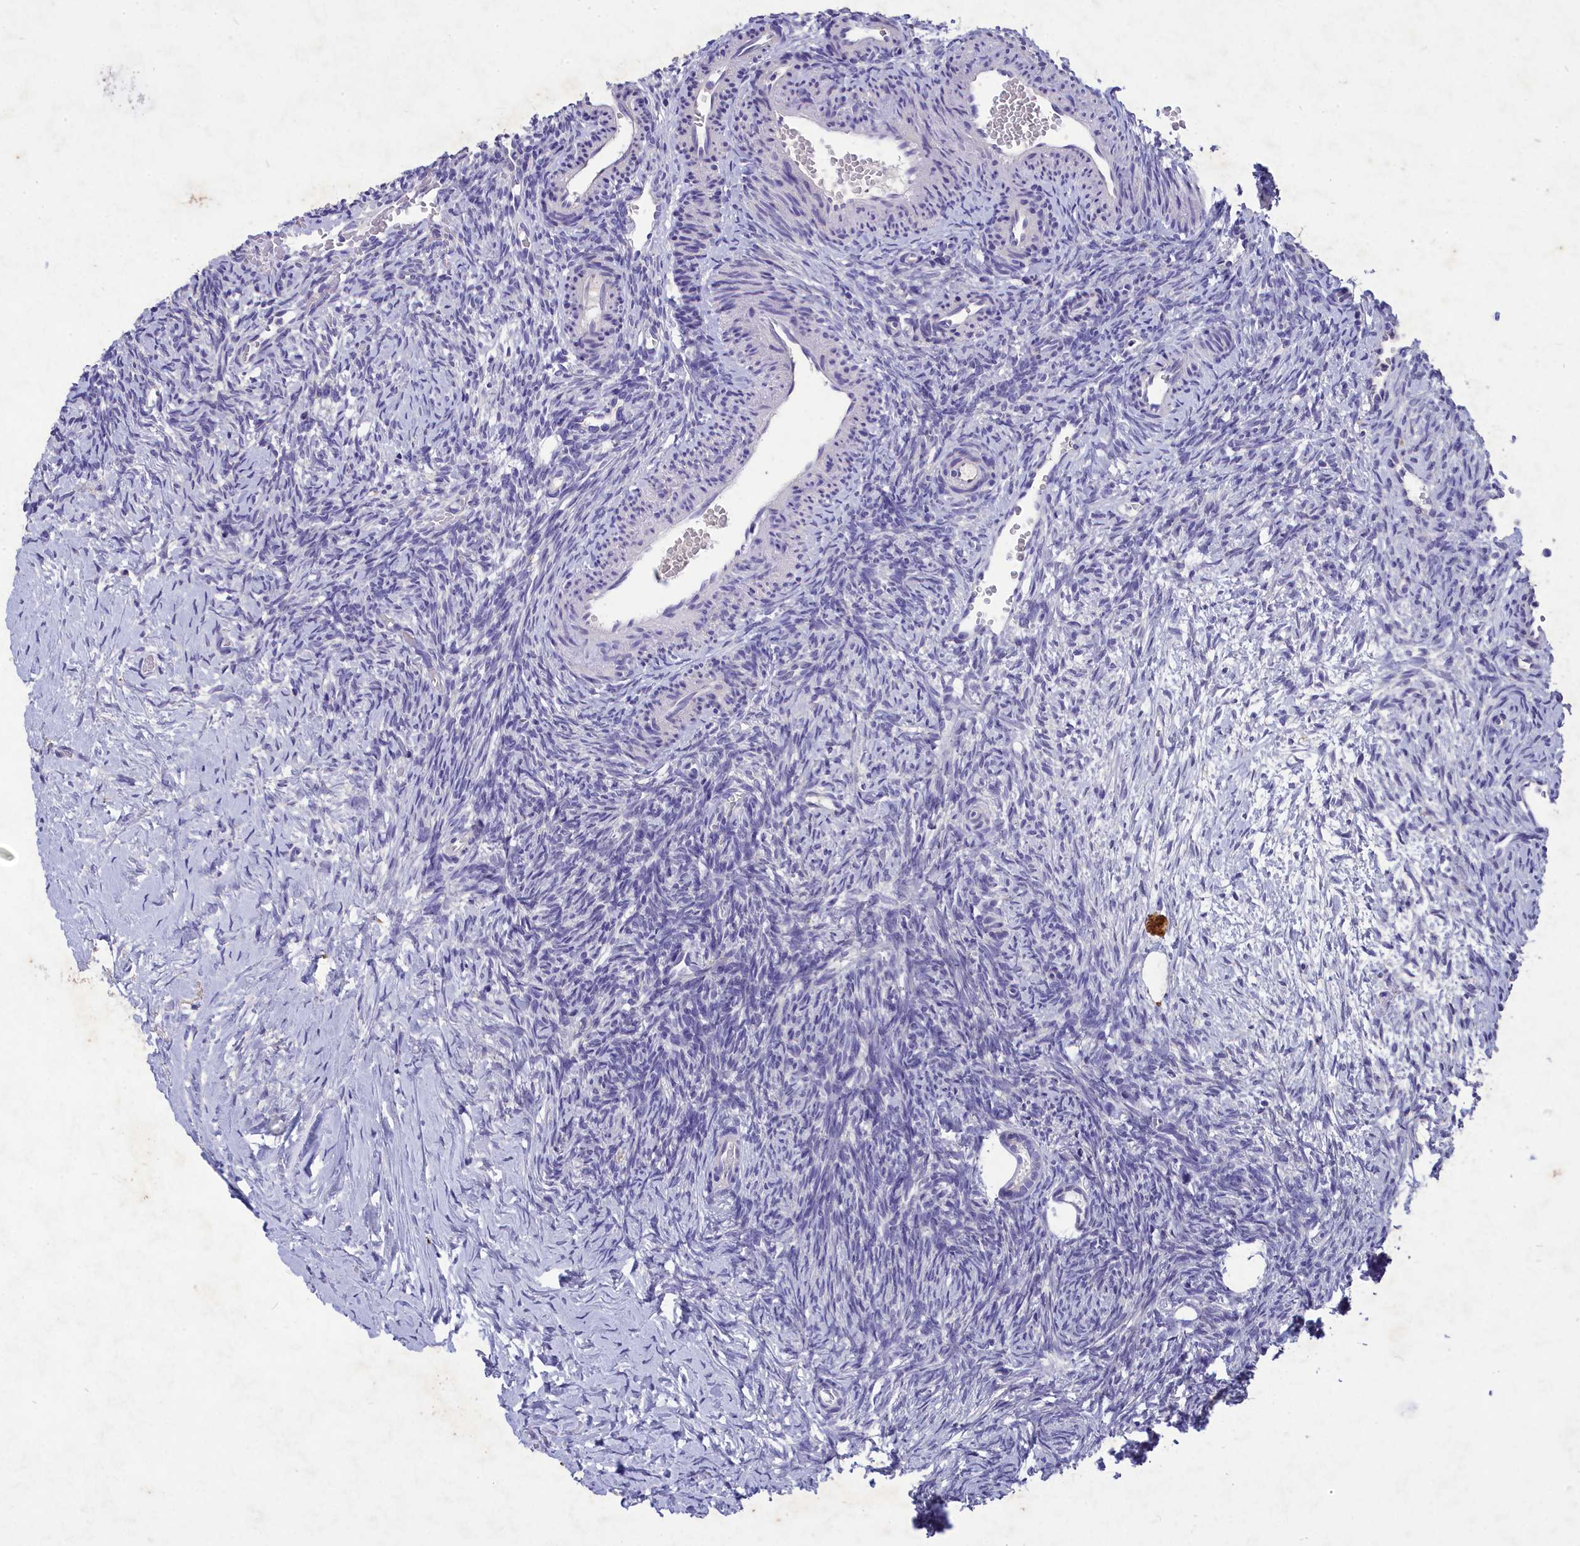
{"staining": {"intensity": "negative", "quantity": "none", "location": "none"}, "tissue": "ovary", "cell_type": "Follicle cells", "image_type": "normal", "snomed": [{"axis": "morphology", "description": "Normal tissue, NOS"}, {"axis": "topography", "description": "Ovary"}], "caption": "Immunohistochemistry histopathology image of benign ovary: ovary stained with DAB (3,3'-diaminobenzidine) shows no significant protein positivity in follicle cells. (Immunohistochemistry, brightfield microscopy, high magnification).", "gene": "DEFB119", "patient": {"sex": "female", "age": 39}}